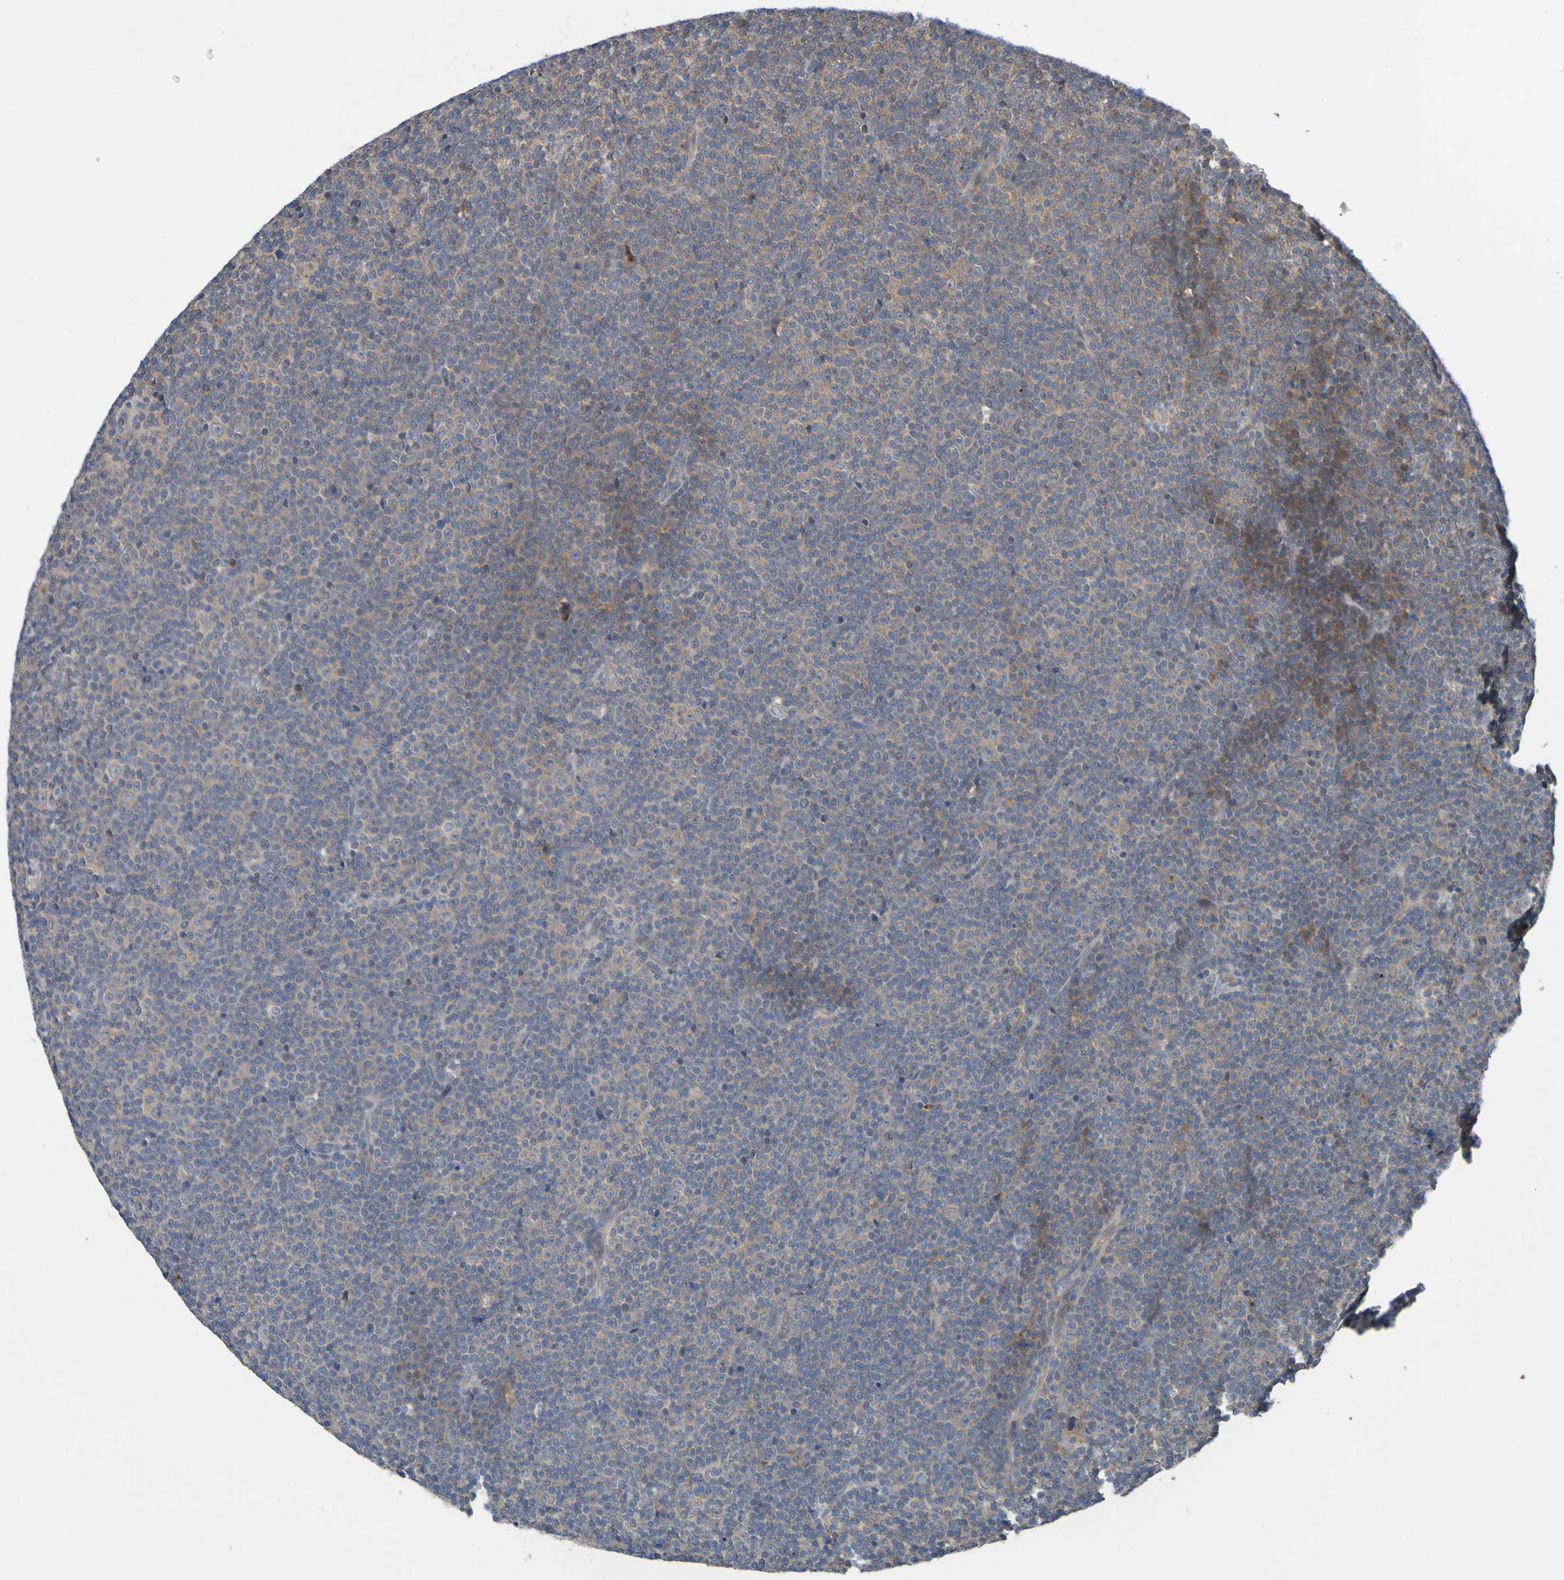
{"staining": {"intensity": "weak", "quantity": ">75%", "location": "cytoplasmic/membranous"}, "tissue": "lymphoma", "cell_type": "Tumor cells", "image_type": "cancer", "snomed": [{"axis": "morphology", "description": "Malignant lymphoma, non-Hodgkin's type, Low grade"}, {"axis": "topography", "description": "Lymph node"}], "caption": "Human low-grade malignant lymphoma, non-Hodgkin's type stained with a brown dye demonstrates weak cytoplasmic/membranous positive expression in about >75% of tumor cells.", "gene": "SDK1", "patient": {"sex": "female", "age": 67}}